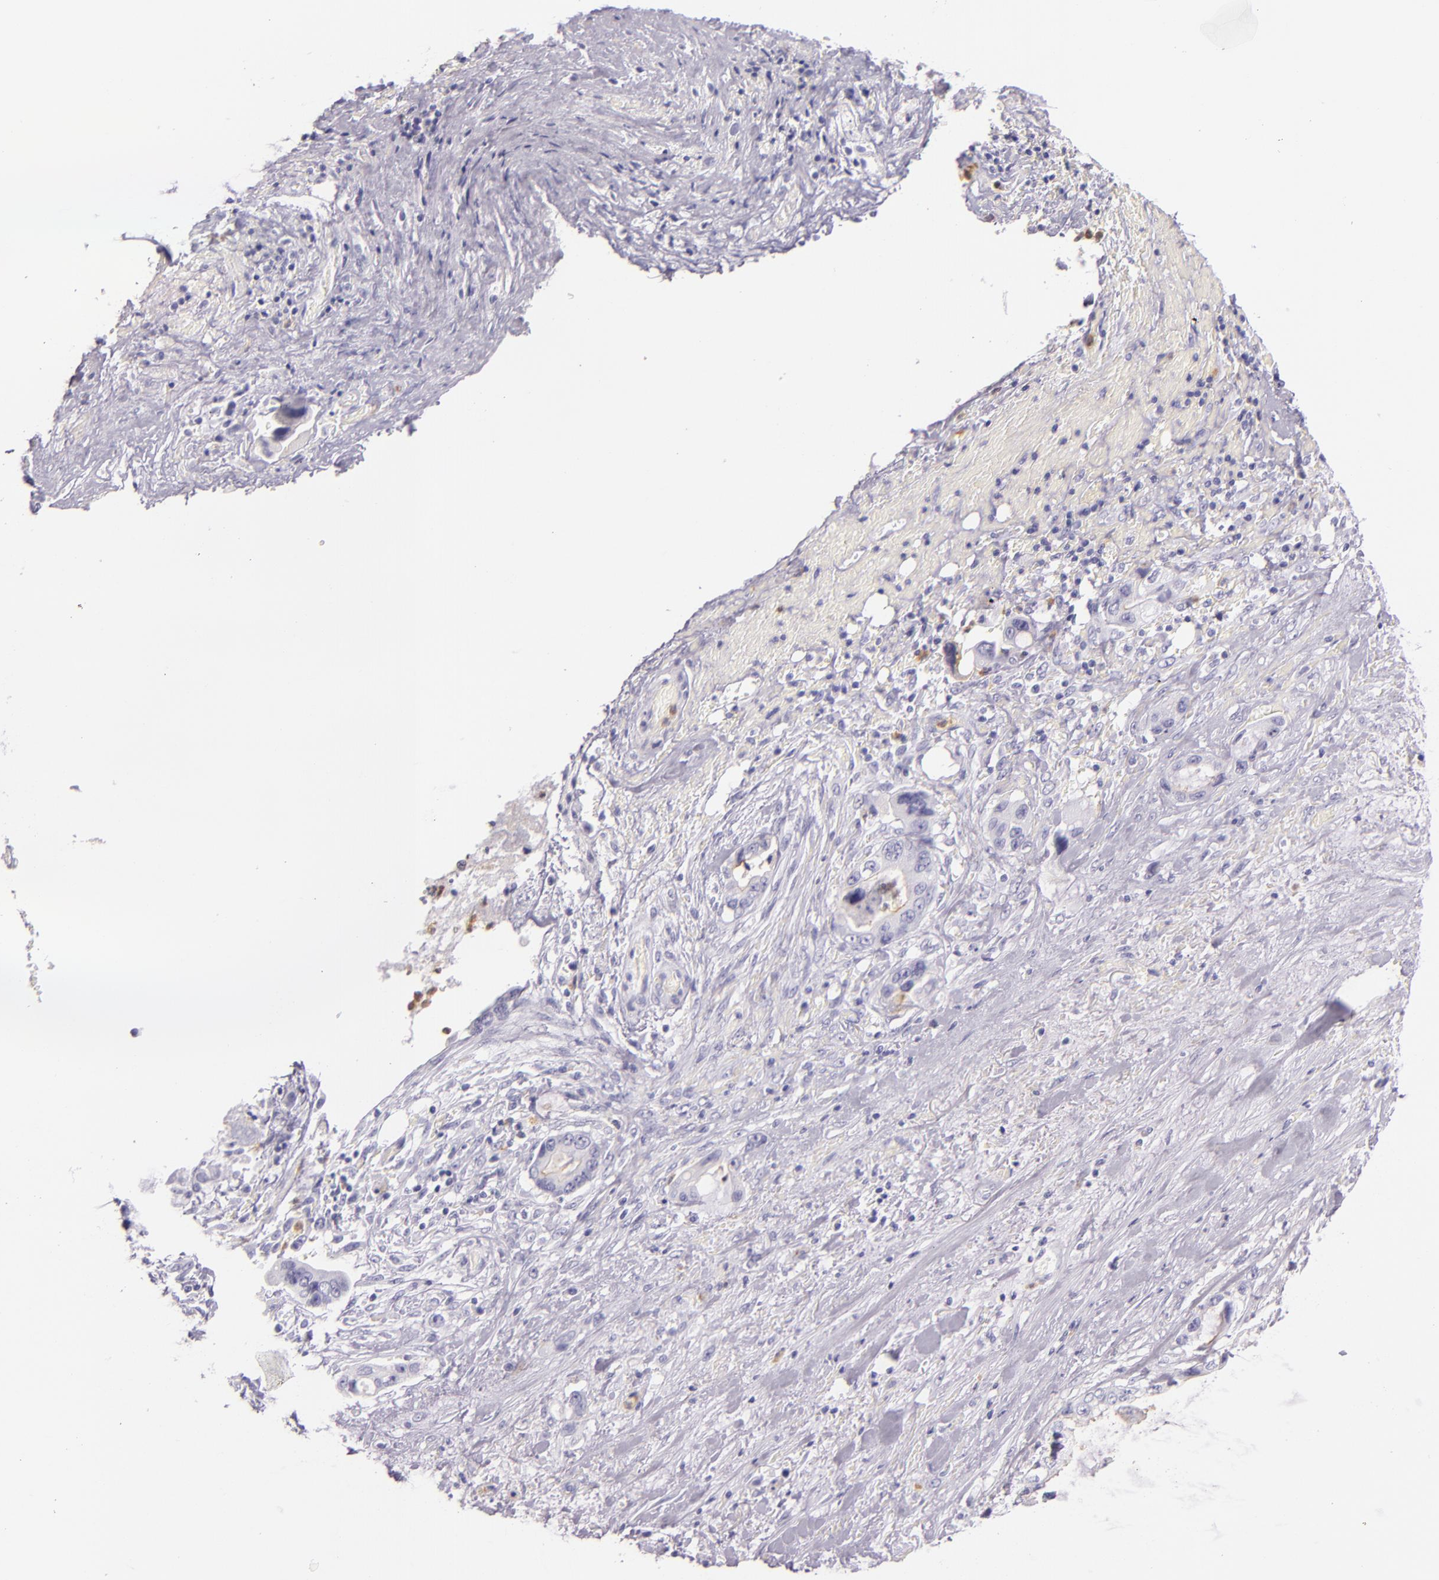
{"staining": {"intensity": "negative", "quantity": "none", "location": "none"}, "tissue": "pancreatic cancer", "cell_type": "Tumor cells", "image_type": "cancer", "snomed": [{"axis": "morphology", "description": "Adenocarcinoma, NOS"}, {"axis": "topography", "description": "Pancreas"}, {"axis": "topography", "description": "Stomach, upper"}], "caption": "DAB immunohistochemical staining of pancreatic cancer (adenocarcinoma) reveals no significant expression in tumor cells.", "gene": "CEACAM1", "patient": {"sex": "male", "age": 77}}